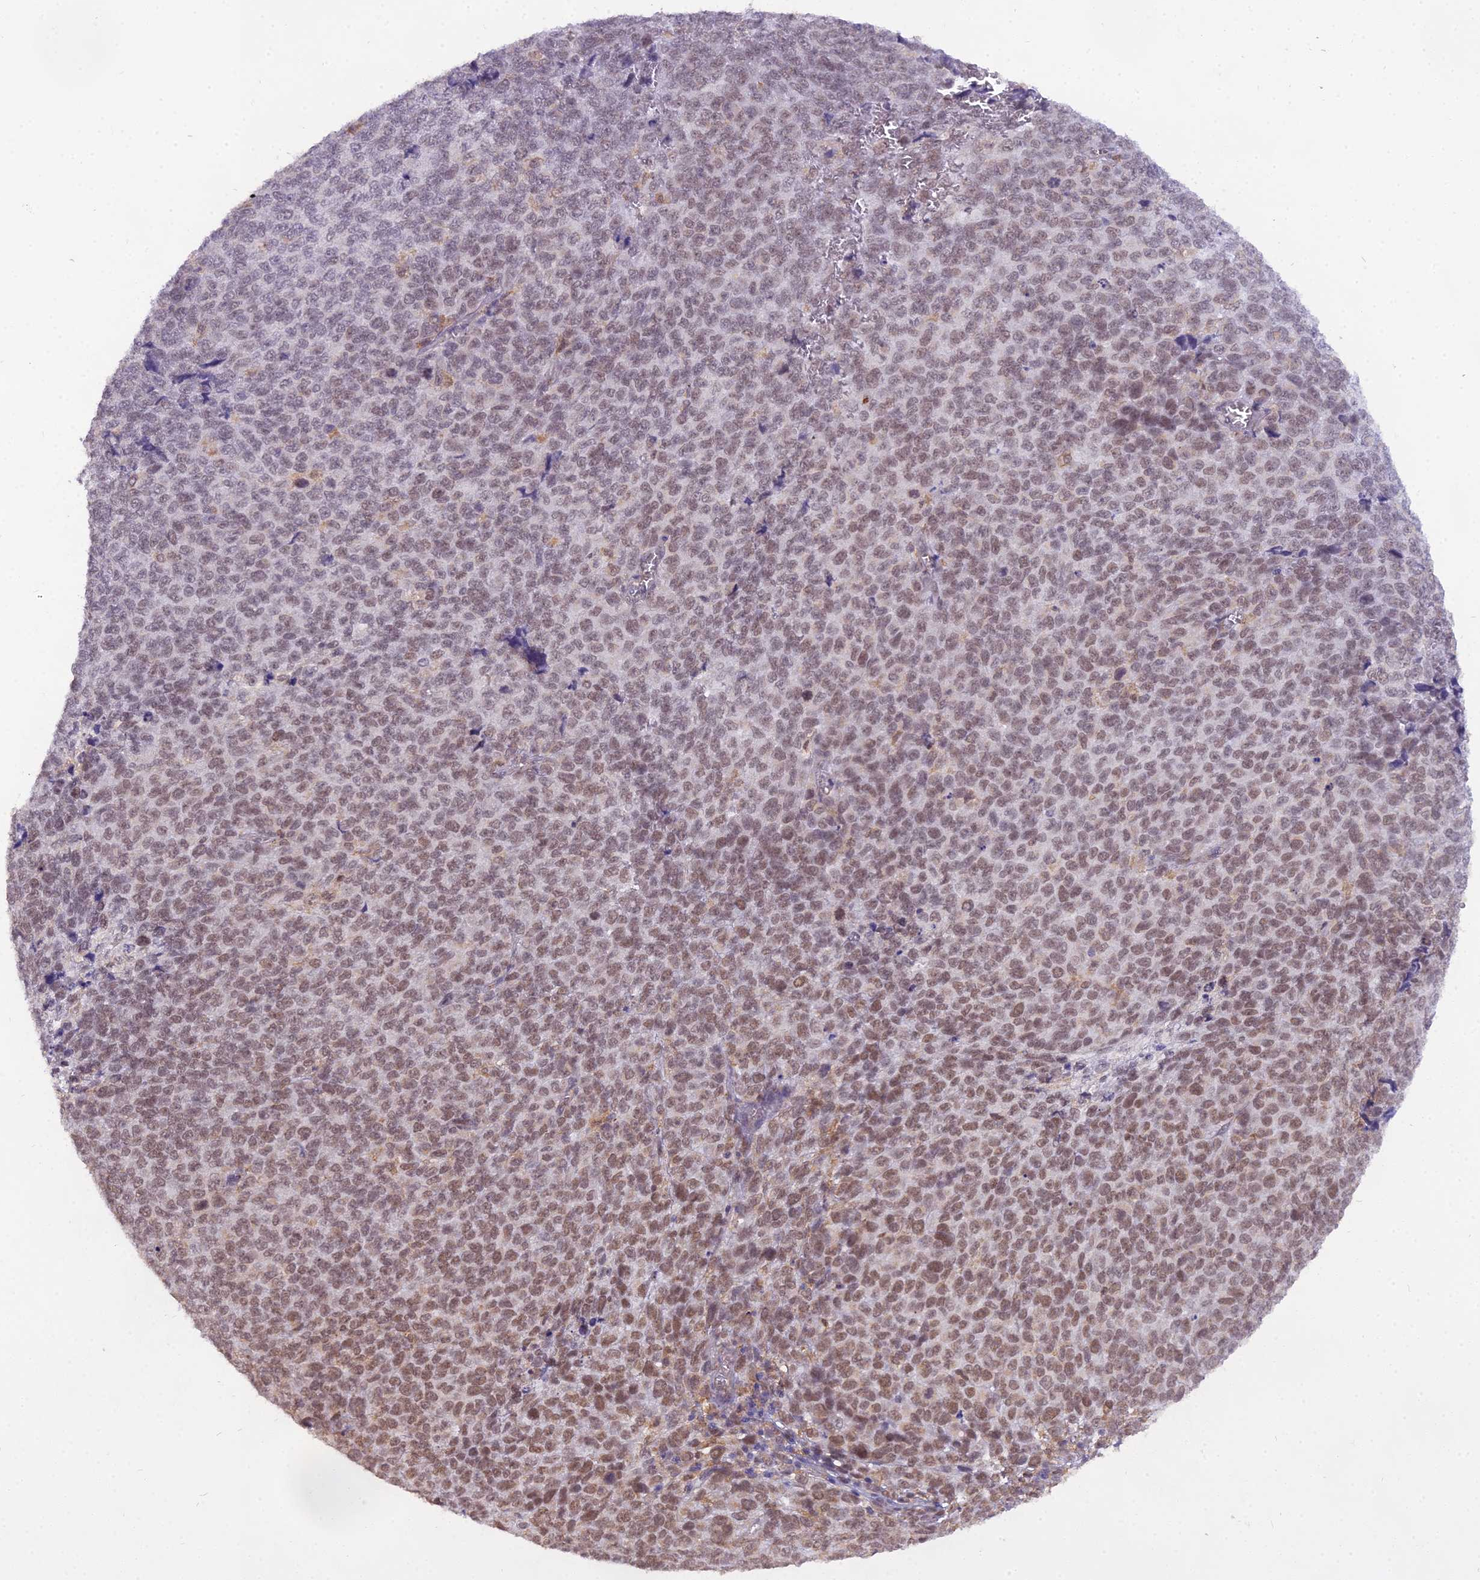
{"staining": {"intensity": "moderate", "quantity": ">75%", "location": "nuclear"}, "tissue": "melanoma", "cell_type": "Tumor cells", "image_type": "cancer", "snomed": [{"axis": "morphology", "description": "Malignant melanoma, NOS"}, {"axis": "topography", "description": "Nose, NOS"}], "caption": "Protein staining displays moderate nuclear staining in approximately >75% of tumor cells in melanoma.", "gene": "BLNK", "patient": {"sex": "female", "age": 48}}